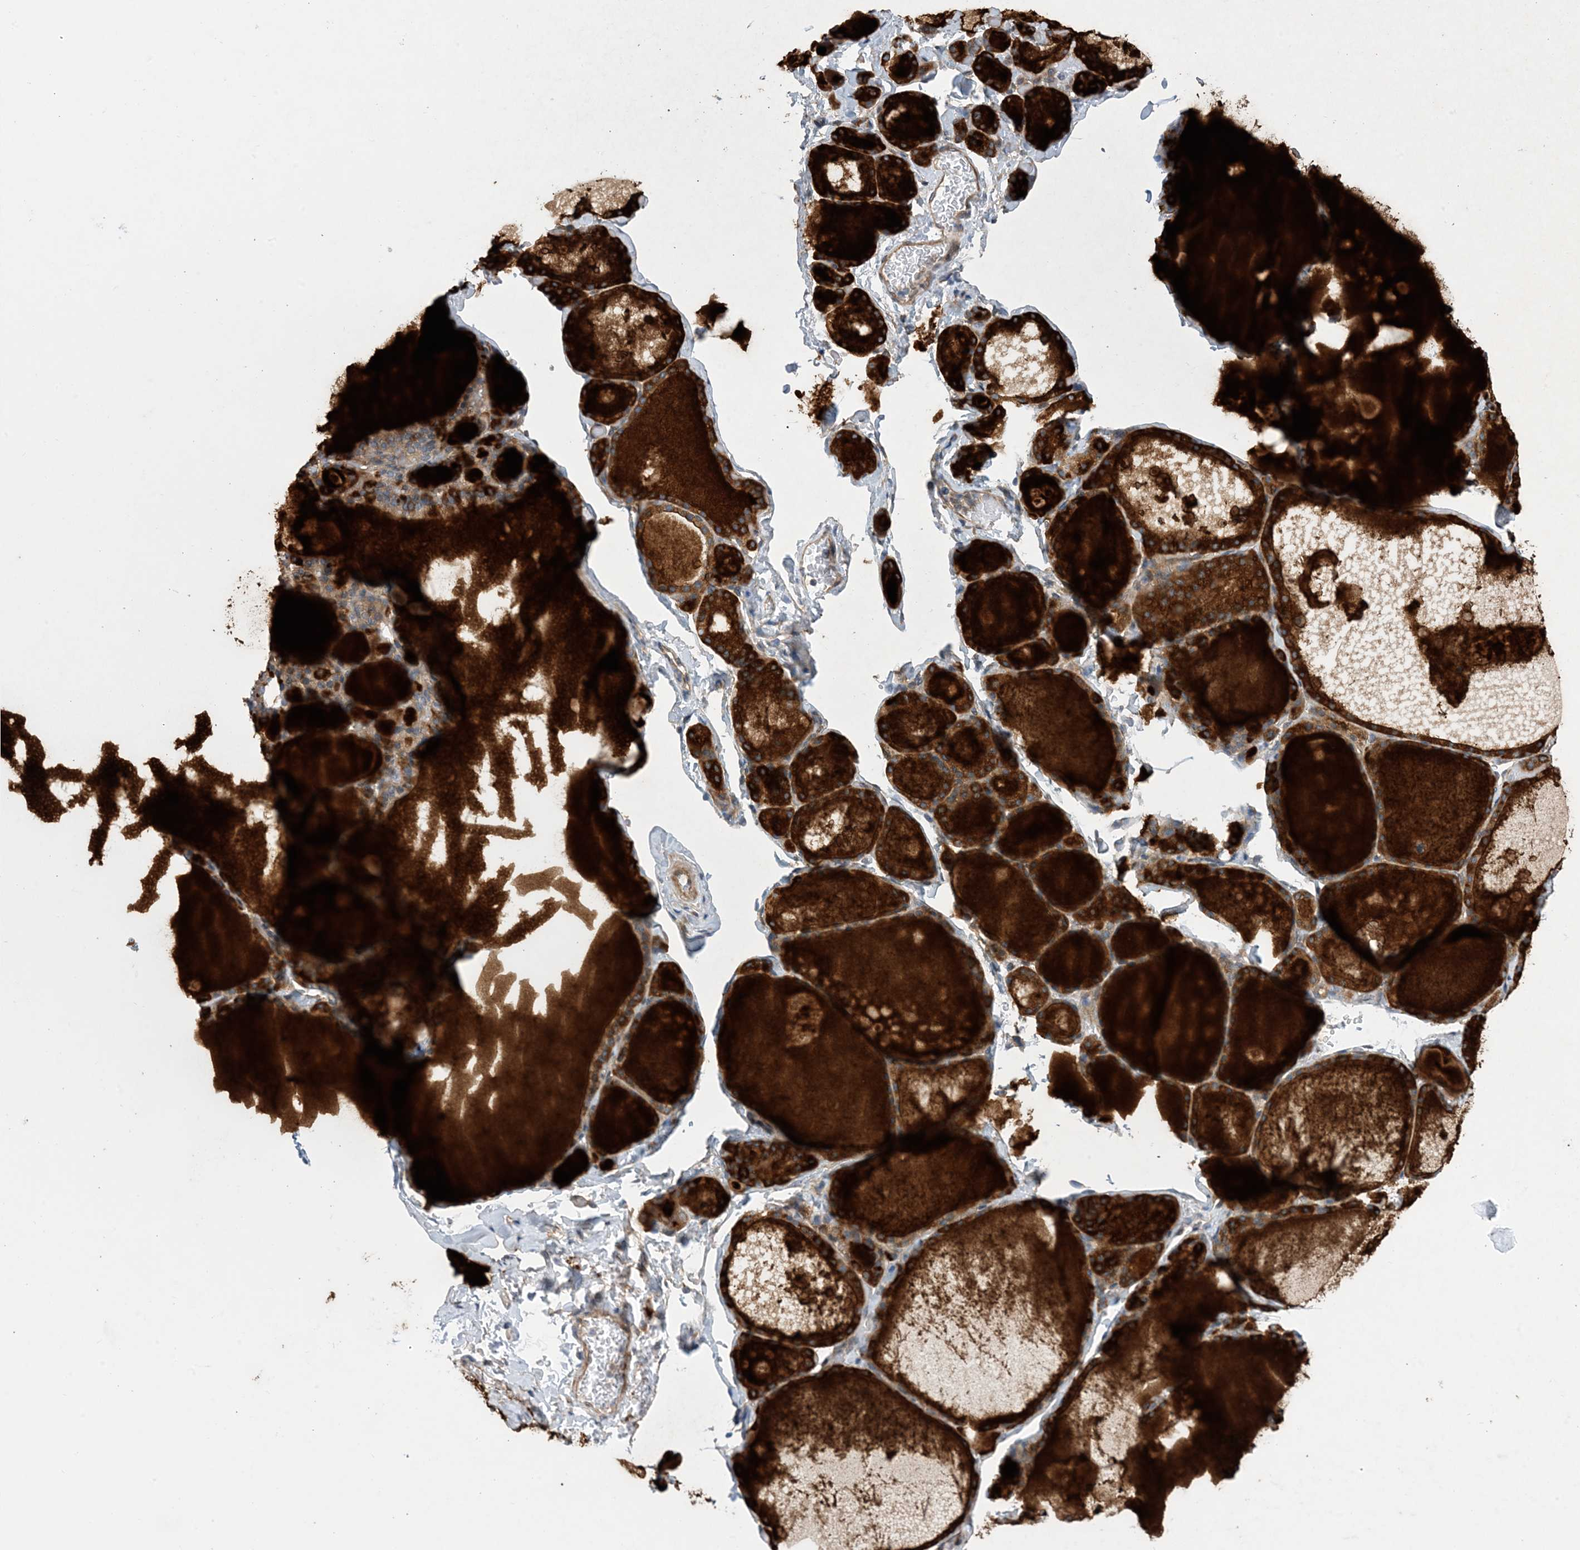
{"staining": {"intensity": "strong", "quantity": "25%-75%", "location": "cytoplasmic/membranous"}, "tissue": "thyroid gland", "cell_type": "Glandular cells", "image_type": "normal", "snomed": [{"axis": "morphology", "description": "Normal tissue, NOS"}, {"axis": "topography", "description": "Thyroid gland"}], "caption": "DAB immunohistochemical staining of unremarkable human thyroid gland shows strong cytoplasmic/membranous protein expression in about 25%-75% of glandular cells.", "gene": "EHBP1", "patient": {"sex": "male", "age": 56}}